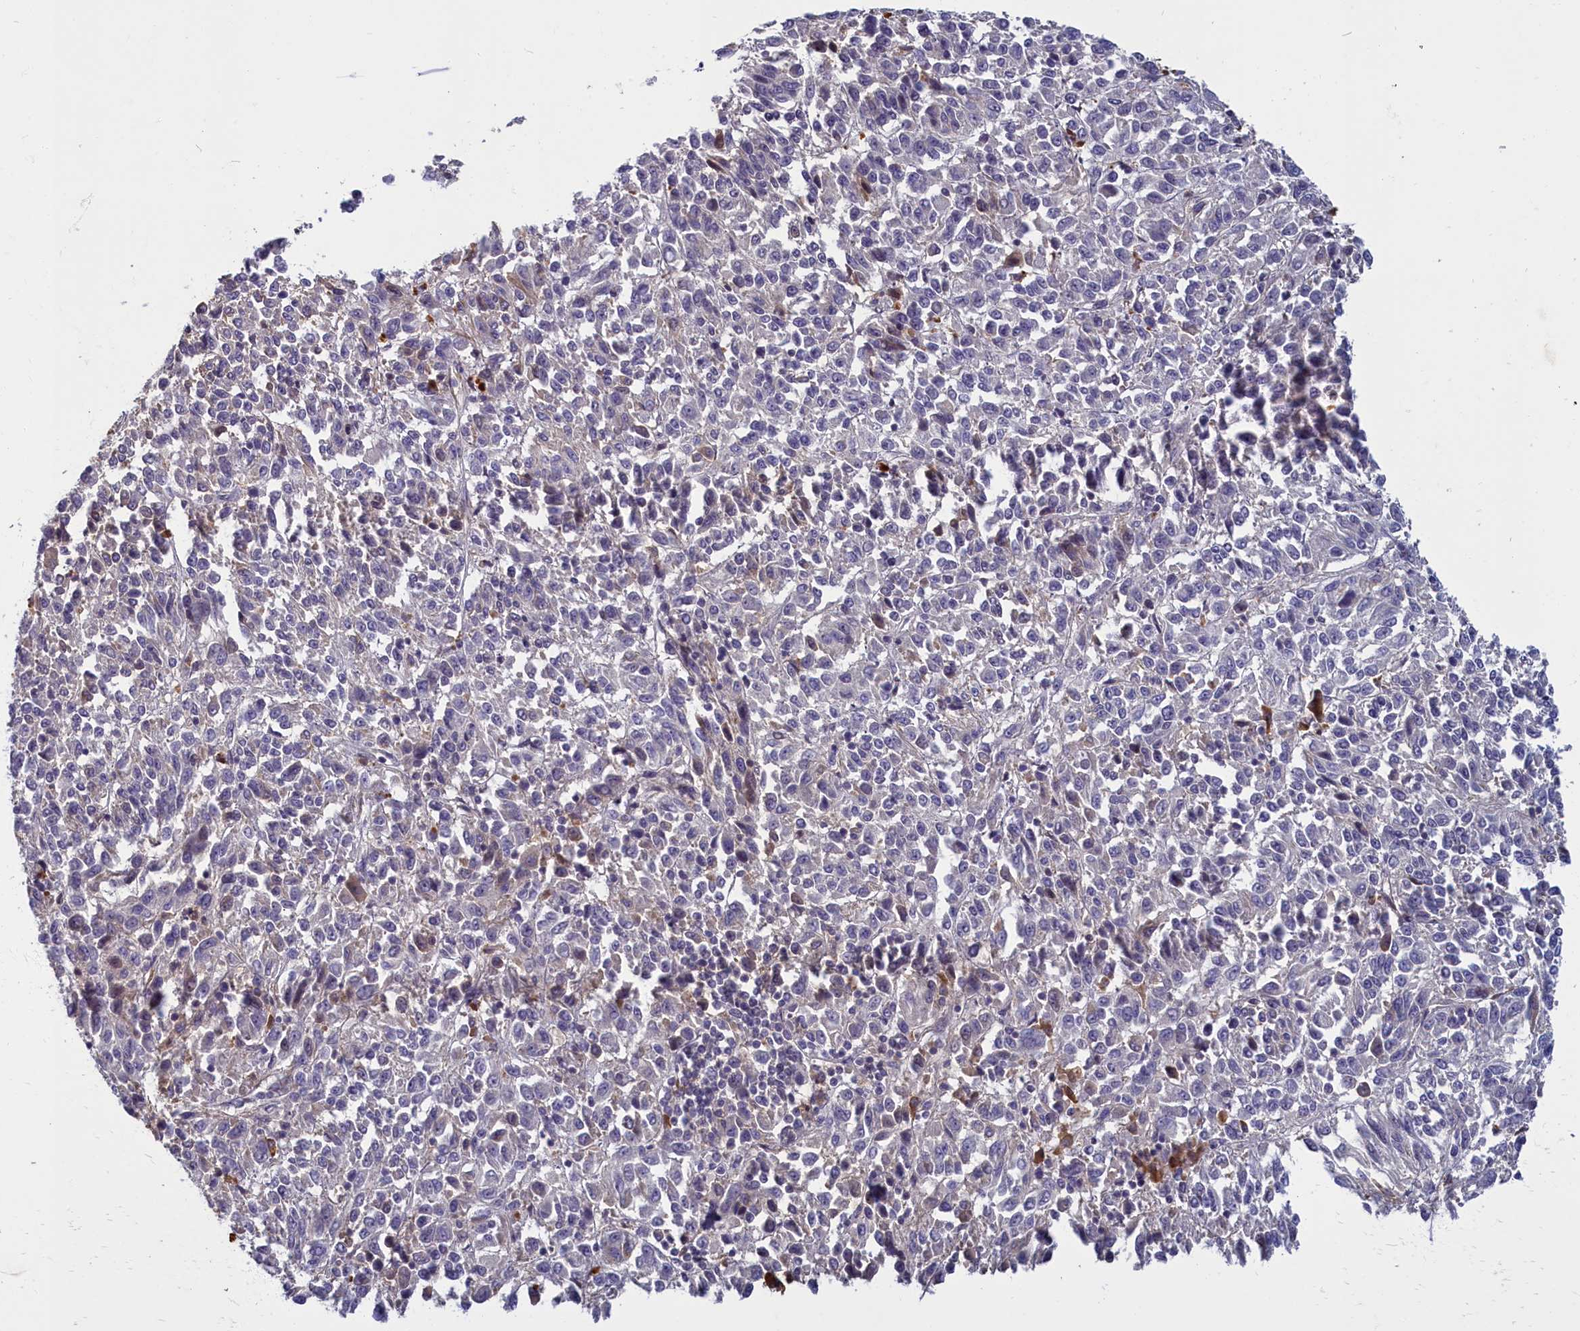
{"staining": {"intensity": "negative", "quantity": "none", "location": "none"}, "tissue": "melanoma", "cell_type": "Tumor cells", "image_type": "cancer", "snomed": [{"axis": "morphology", "description": "Malignant melanoma, Metastatic site"}, {"axis": "topography", "description": "Lung"}], "caption": "Immunohistochemistry micrograph of human malignant melanoma (metastatic site) stained for a protein (brown), which reveals no staining in tumor cells.", "gene": "SV2C", "patient": {"sex": "male", "age": 64}}